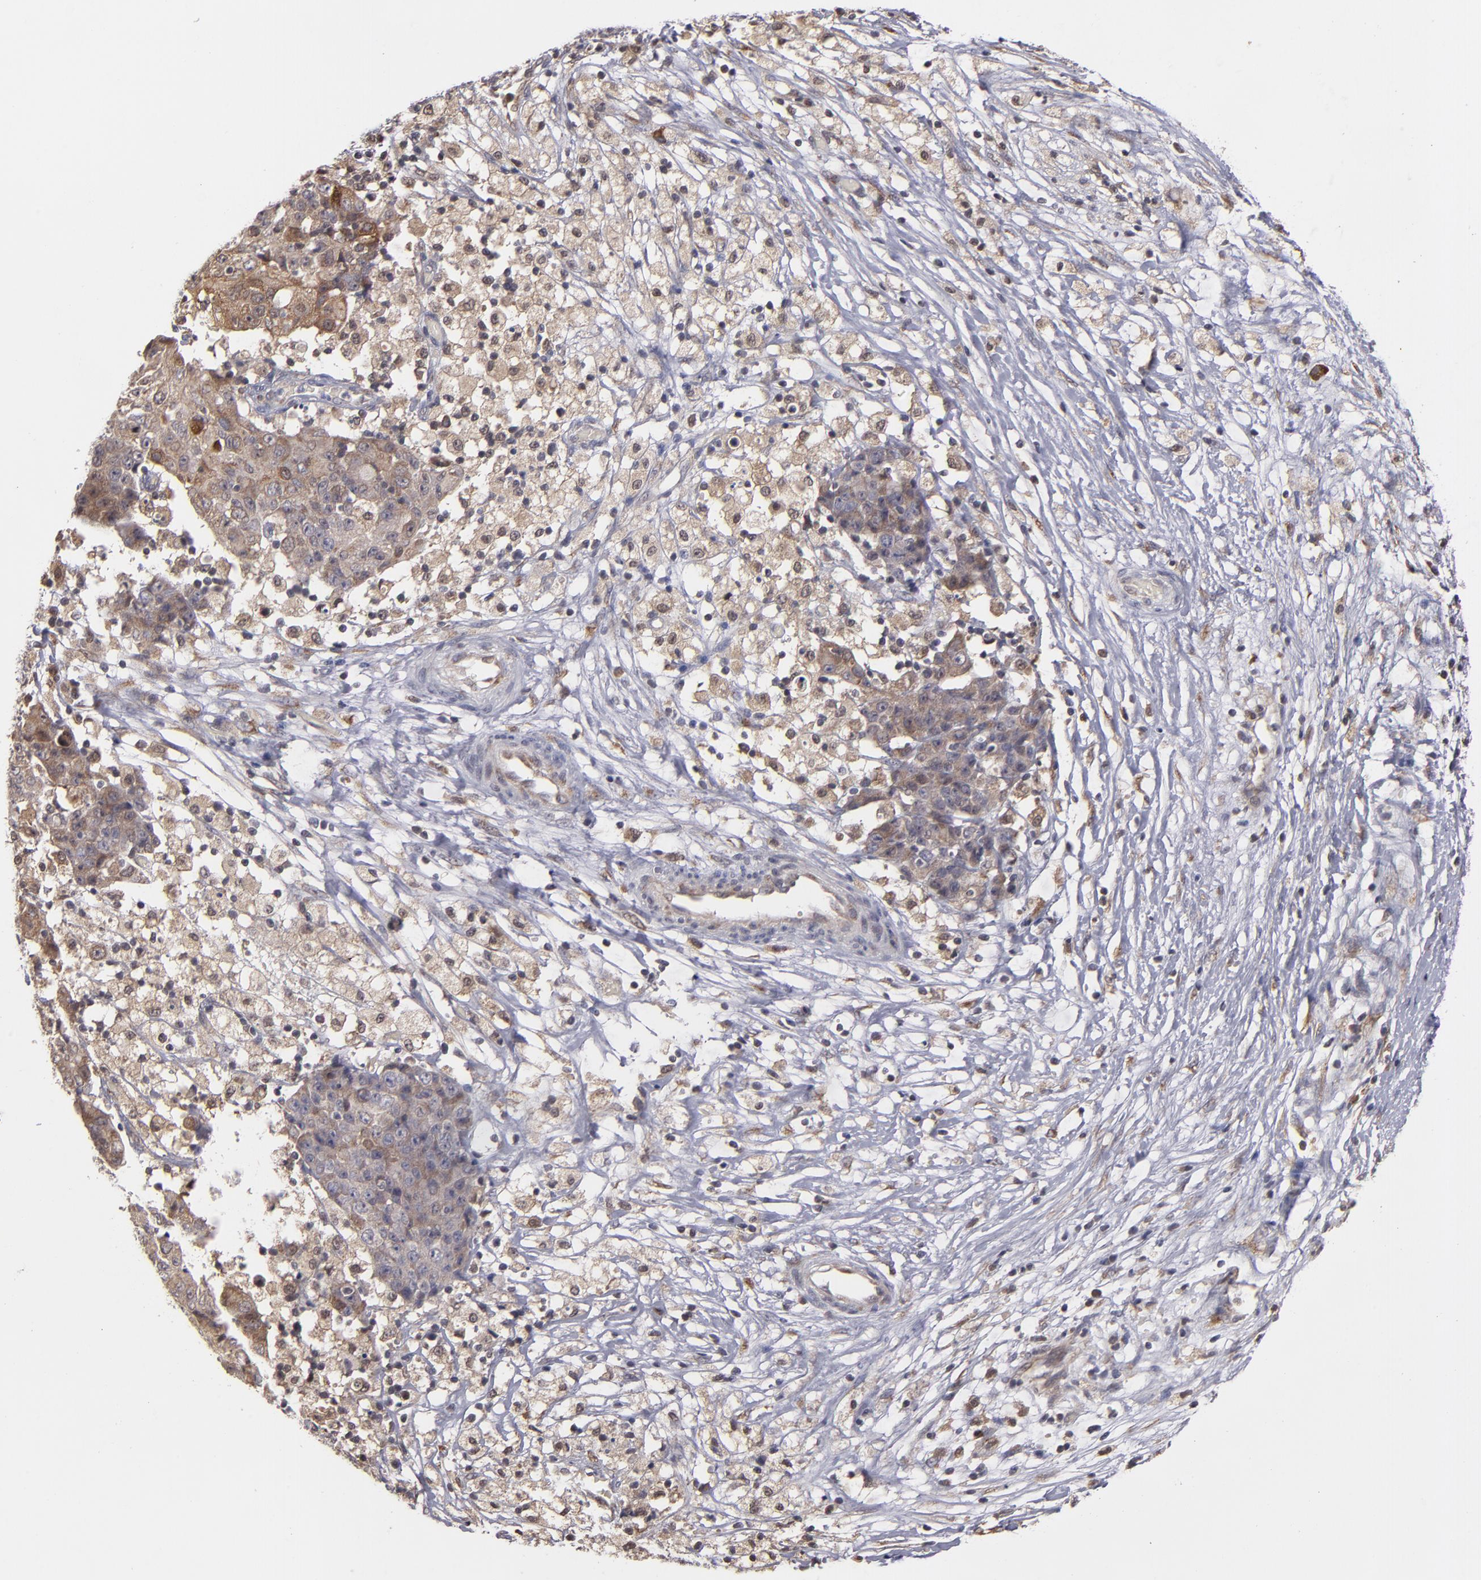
{"staining": {"intensity": "weak", "quantity": ">75%", "location": "cytoplasmic/membranous"}, "tissue": "ovarian cancer", "cell_type": "Tumor cells", "image_type": "cancer", "snomed": [{"axis": "morphology", "description": "Carcinoma, endometroid"}, {"axis": "topography", "description": "Ovary"}], "caption": "DAB immunohistochemical staining of human ovarian cancer shows weak cytoplasmic/membranous protein positivity in approximately >75% of tumor cells.", "gene": "CASP1", "patient": {"sex": "female", "age": 42}}